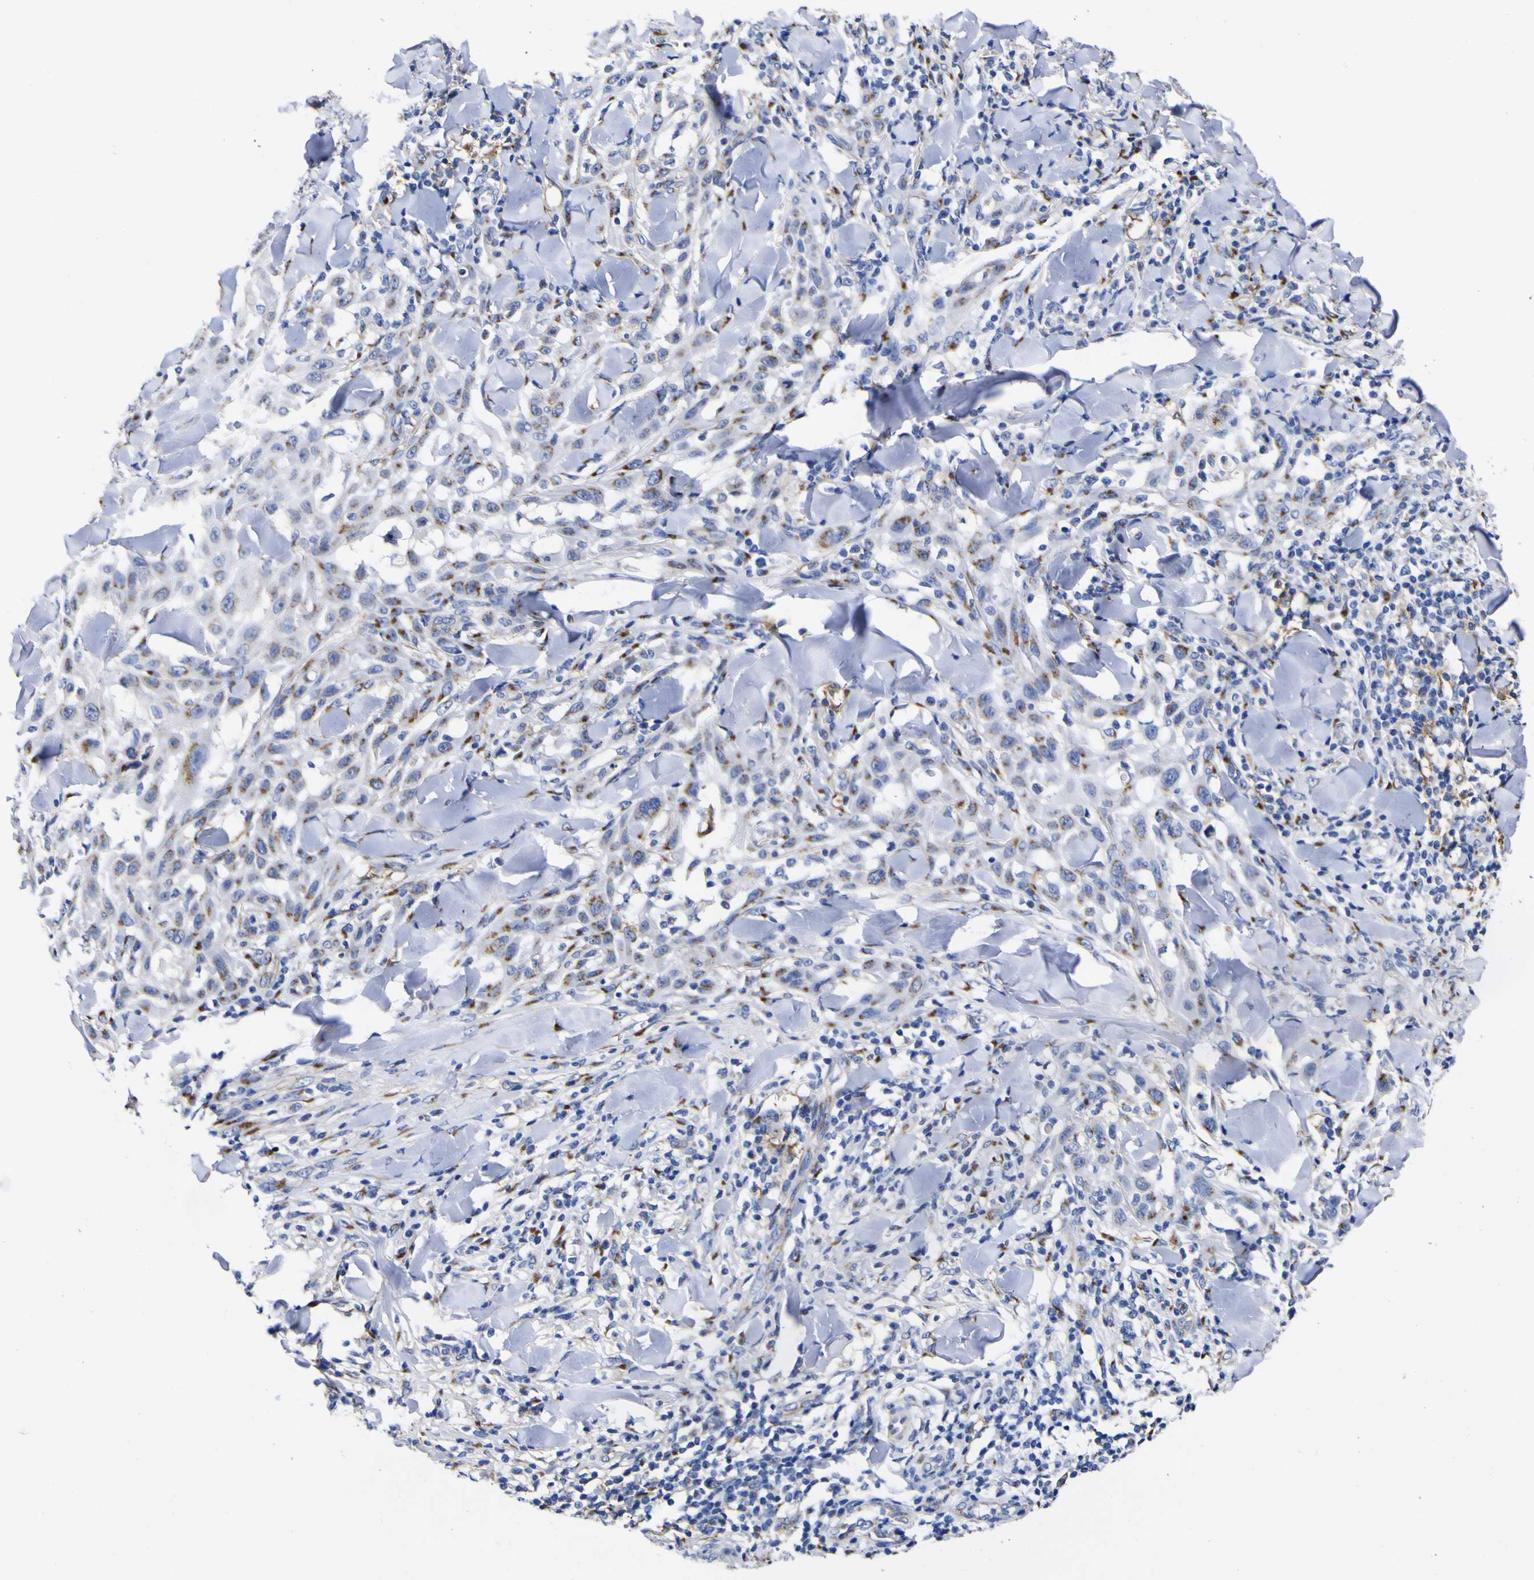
{"staining": {"intensity": "moderate", "quantity": "25%-75%", "location": "cytoplasmic/membranous"}, "tissue": "skin cancer", "cell_type": "Tumor cells", "image_type": "cancer", "snomed": [{"axis": "morphology", "description": "Squamous cell carcinoma, NOS"}, {"axis": "topography", "description": "Skin"}], "caption": "High-power microscopy captured an immunohistochemistry photomicrograph of squamous cell carcinoma (skin), revealing moderate cytoplasmic/membranous positivity in approximately 25%-75% of tumor cells.", "gene": "GOLM1", "patient": {"sex": "male", "age": 24}}